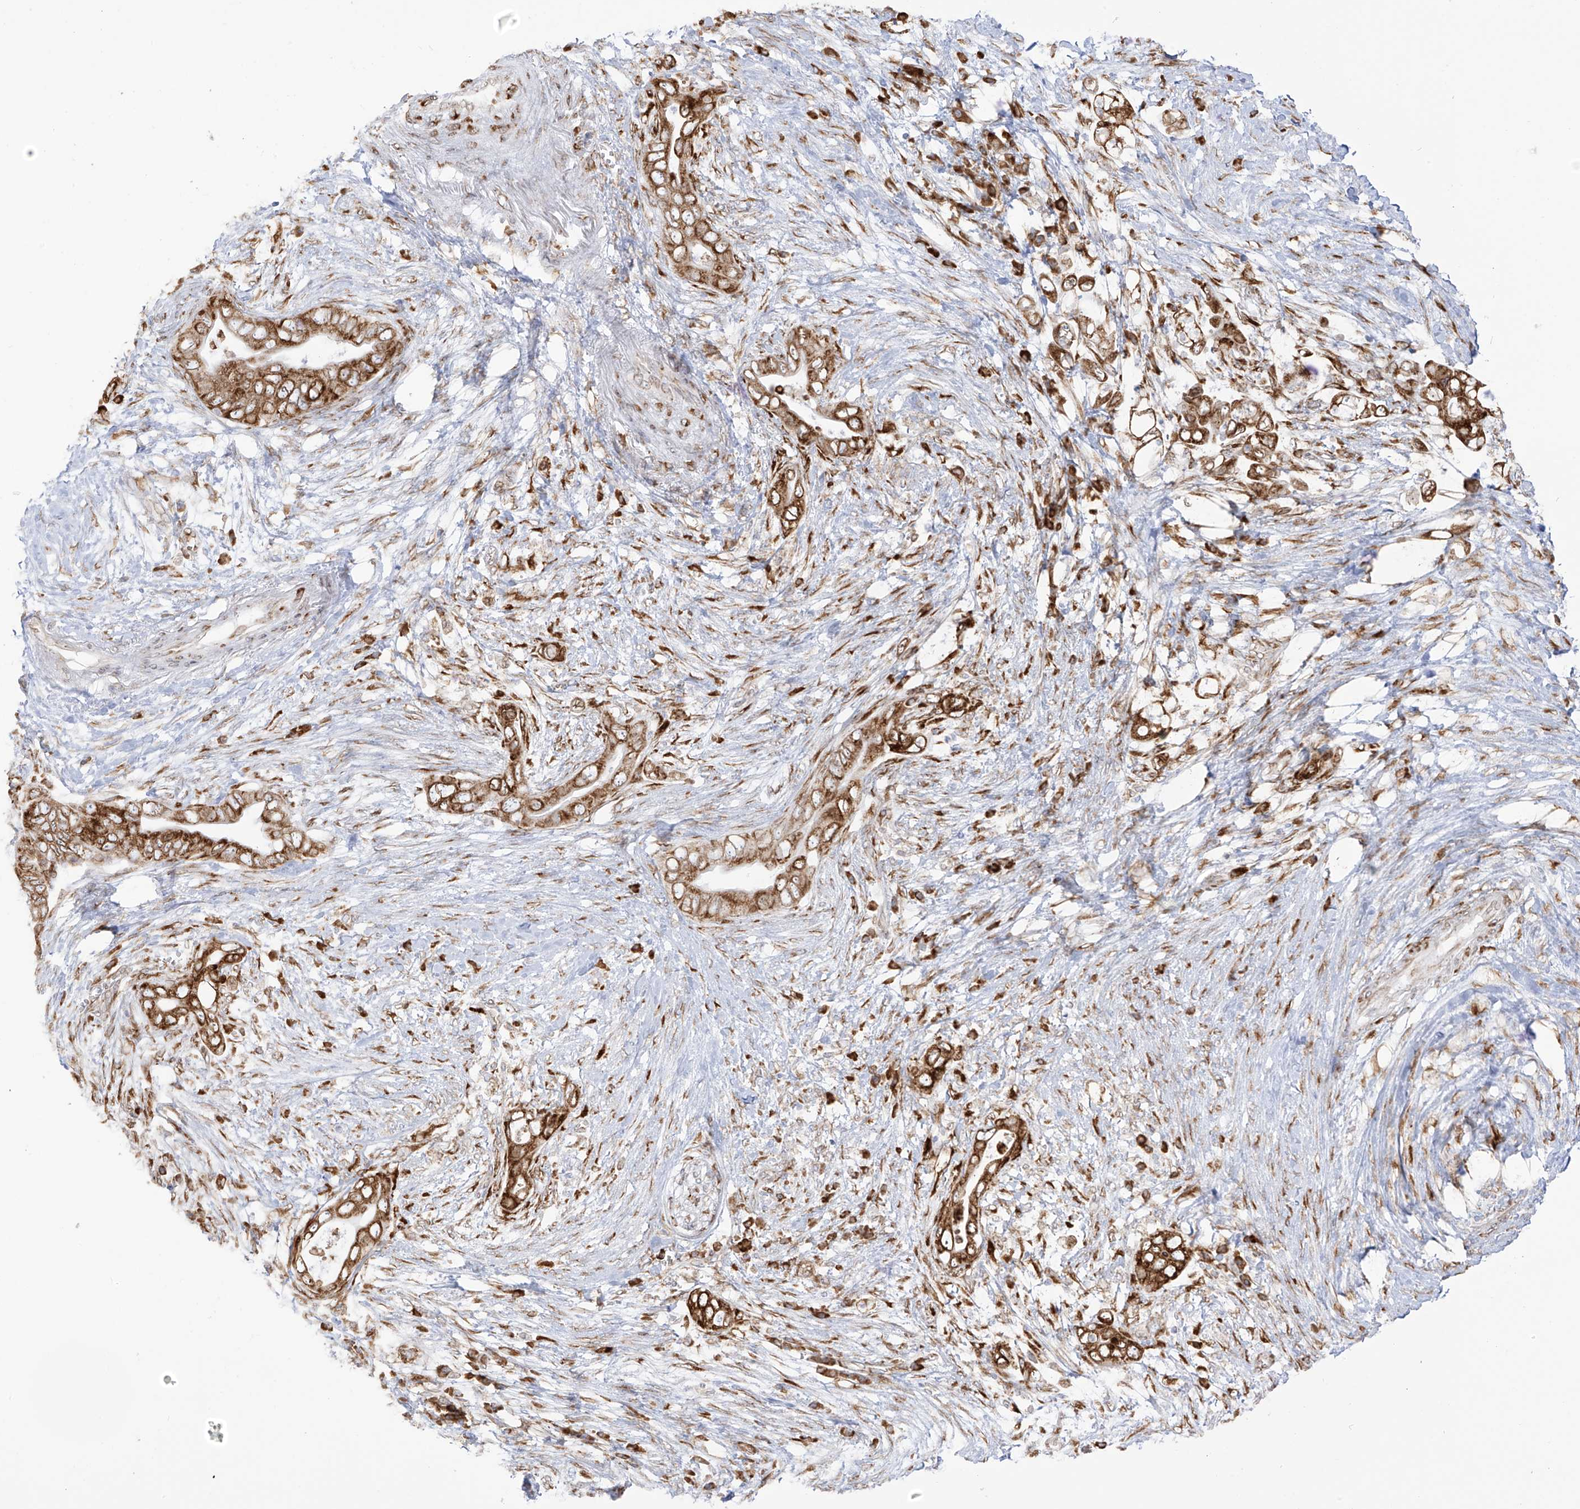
{"staining": {"intensity": "strong", "quantity": ">75%", "location": "cytoplasmic/membranous"}, "tissue": "pancreatic cancer", "cell_type": "Tumor cells", "image_type": "cancer", "snomed": [{"axis": "morphology", "description": "Adenocarcinoma, NOS"}, {"axis": "topography", "description": "Pancreas"}], "caption": "Immunohistochemistry staining of pancreatic adenocarcinoma, which shows high levels of strong cytoplasmic/membranous staining in approximately >75% of tumor cells indicating strong cytoplasmic/membranous protein staining. The staining was performed using DAB (brown) for protein detection and nuclei were counterstained in hematoxylin (blue).", "gene": "LRRC59", "patient": {"sex": "male", "age": 75}}